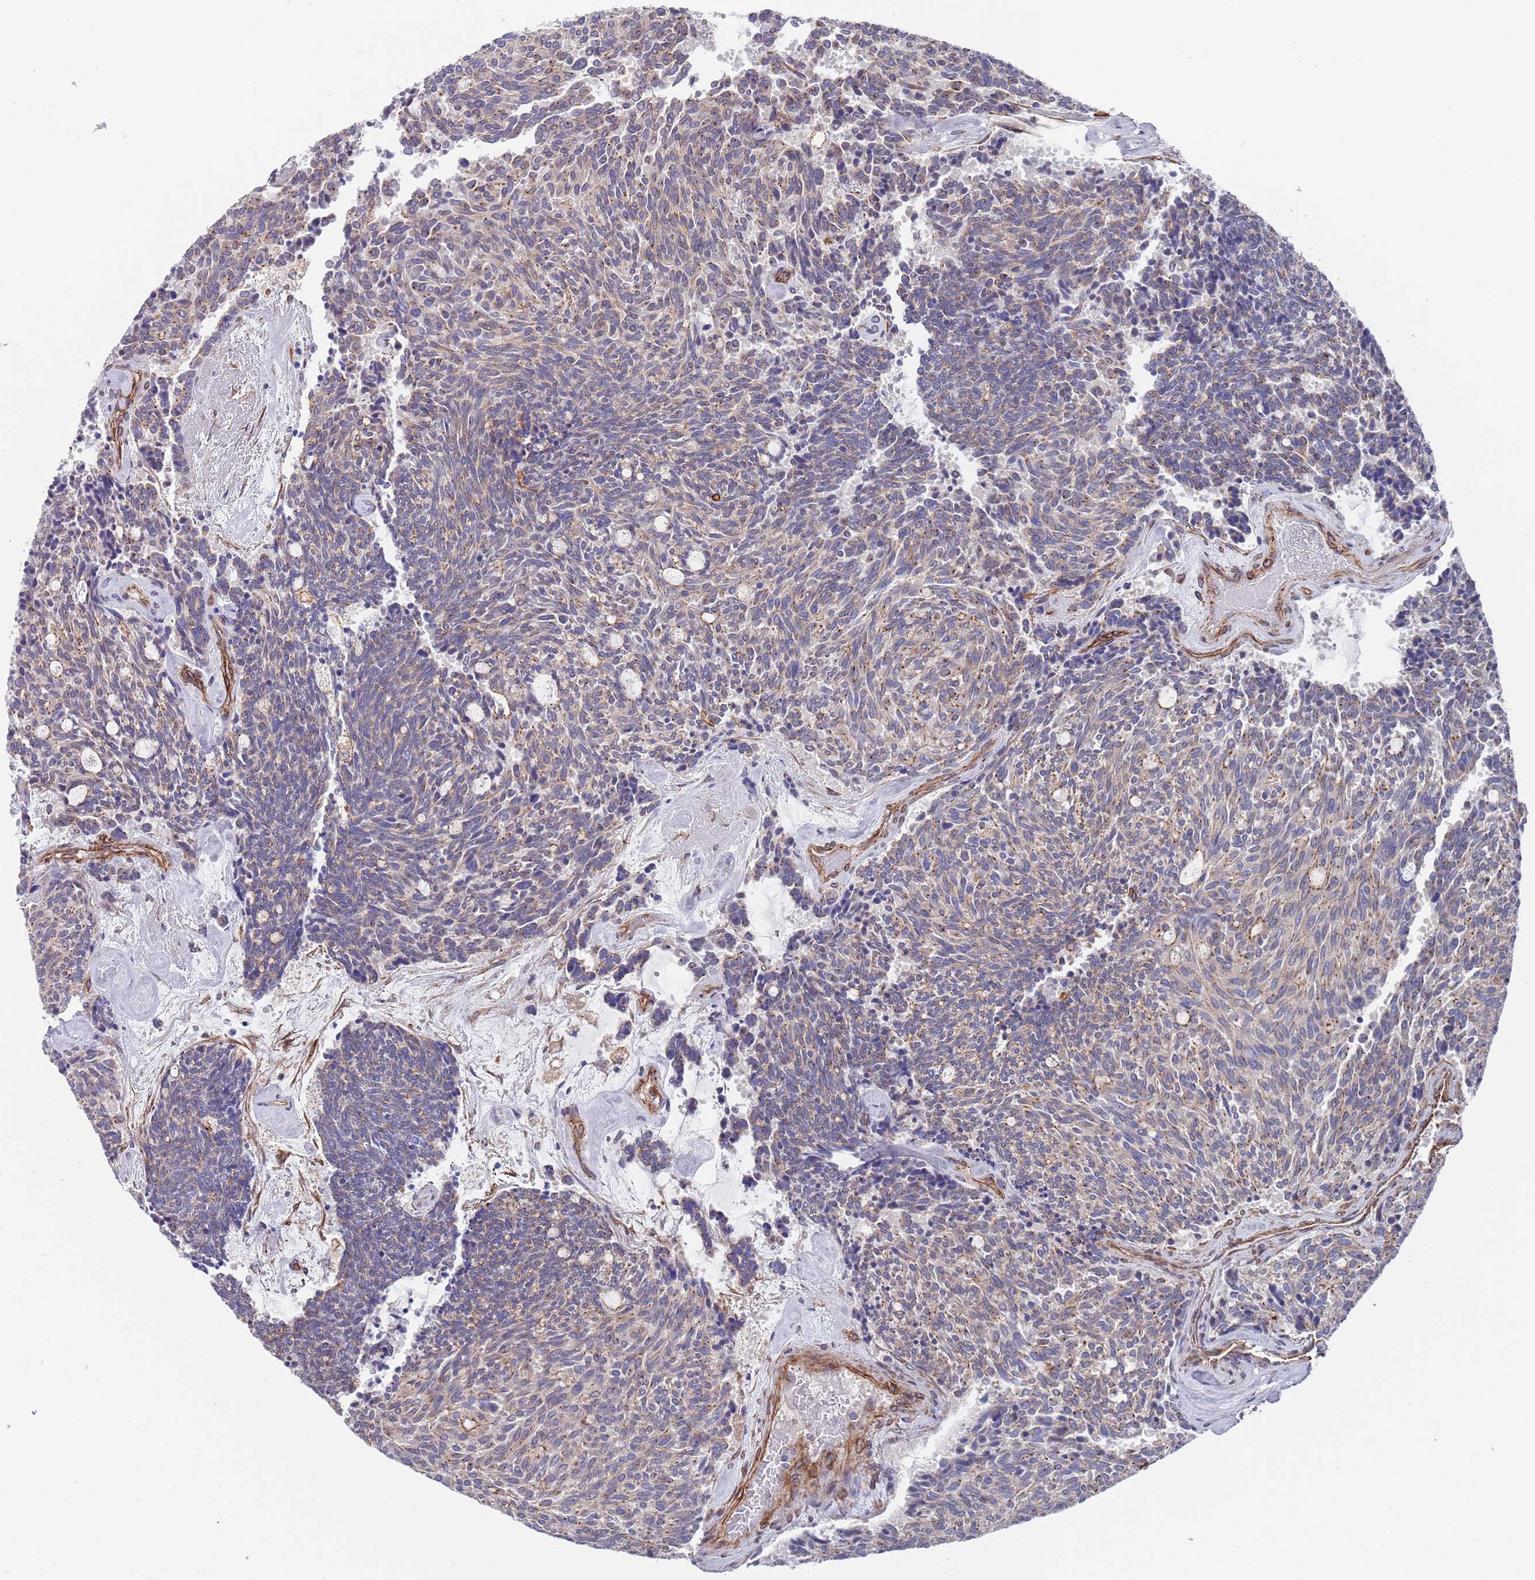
{"staining": {"intensity": "negative", "quantity": "none", "location": "none"}, "tissue": "carcinoid", "cell_type": "Tumor cells", "image_type": "cancer", "snomed": [{"axis": "morphology", "description": "Carcinoid, malignant, NOS"}, {"axis": "topography", "description": "Pancreas"}], "caption": "Tumor cells show no significant protein staining in carcinoid. (DAB (3,3'-diaminobenzidine) IHC visualized using brightfield microscopy, high magnification).", "gene": "JAKMIP2", "patient": {"sex": "female", "age": 54}}